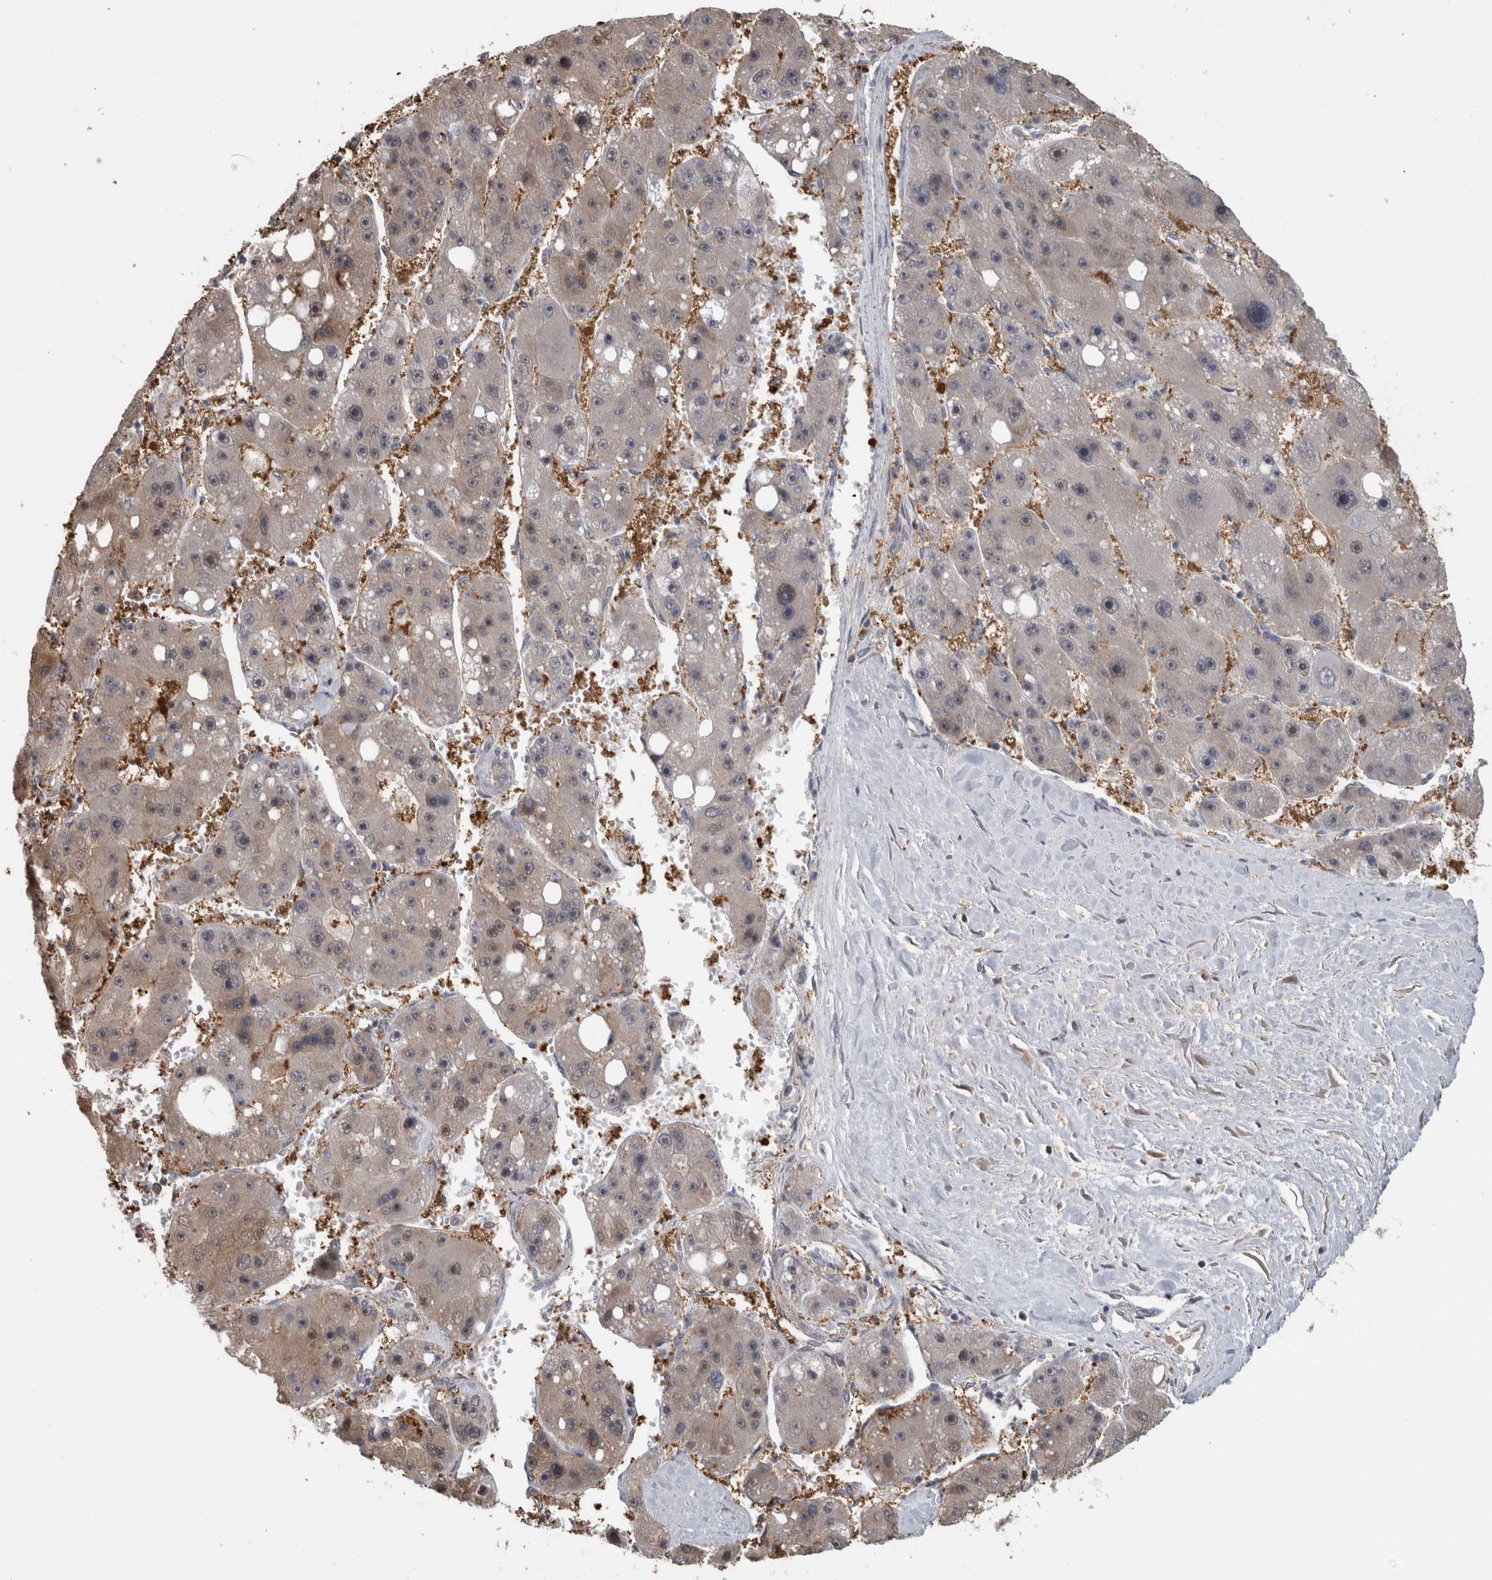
{"staining": {"intensity": "negative", "quantity": "none", "location": "none"}, "tissue": "liver cancer", "cell_type": "Tumor cells", "image_type": "cancer", "snomed": [{"axis": "morphology", "description": "Carcinoma, Hepatocellular, NOS"}, {"axis": "topography", "description": "Liver"}], "caption": "Immunohistochemistry of human hepatocellular carcinoma (liver) demonstrates no staining in tumor cells. Brightfield microscopy of IHC stained with DAB (3,3'-diaminobenzidine) (brown) and hematoxylin (blue), captured at high magnification.", "gene": "USH1G", "patient": {"sex": "female", "age": 61}}